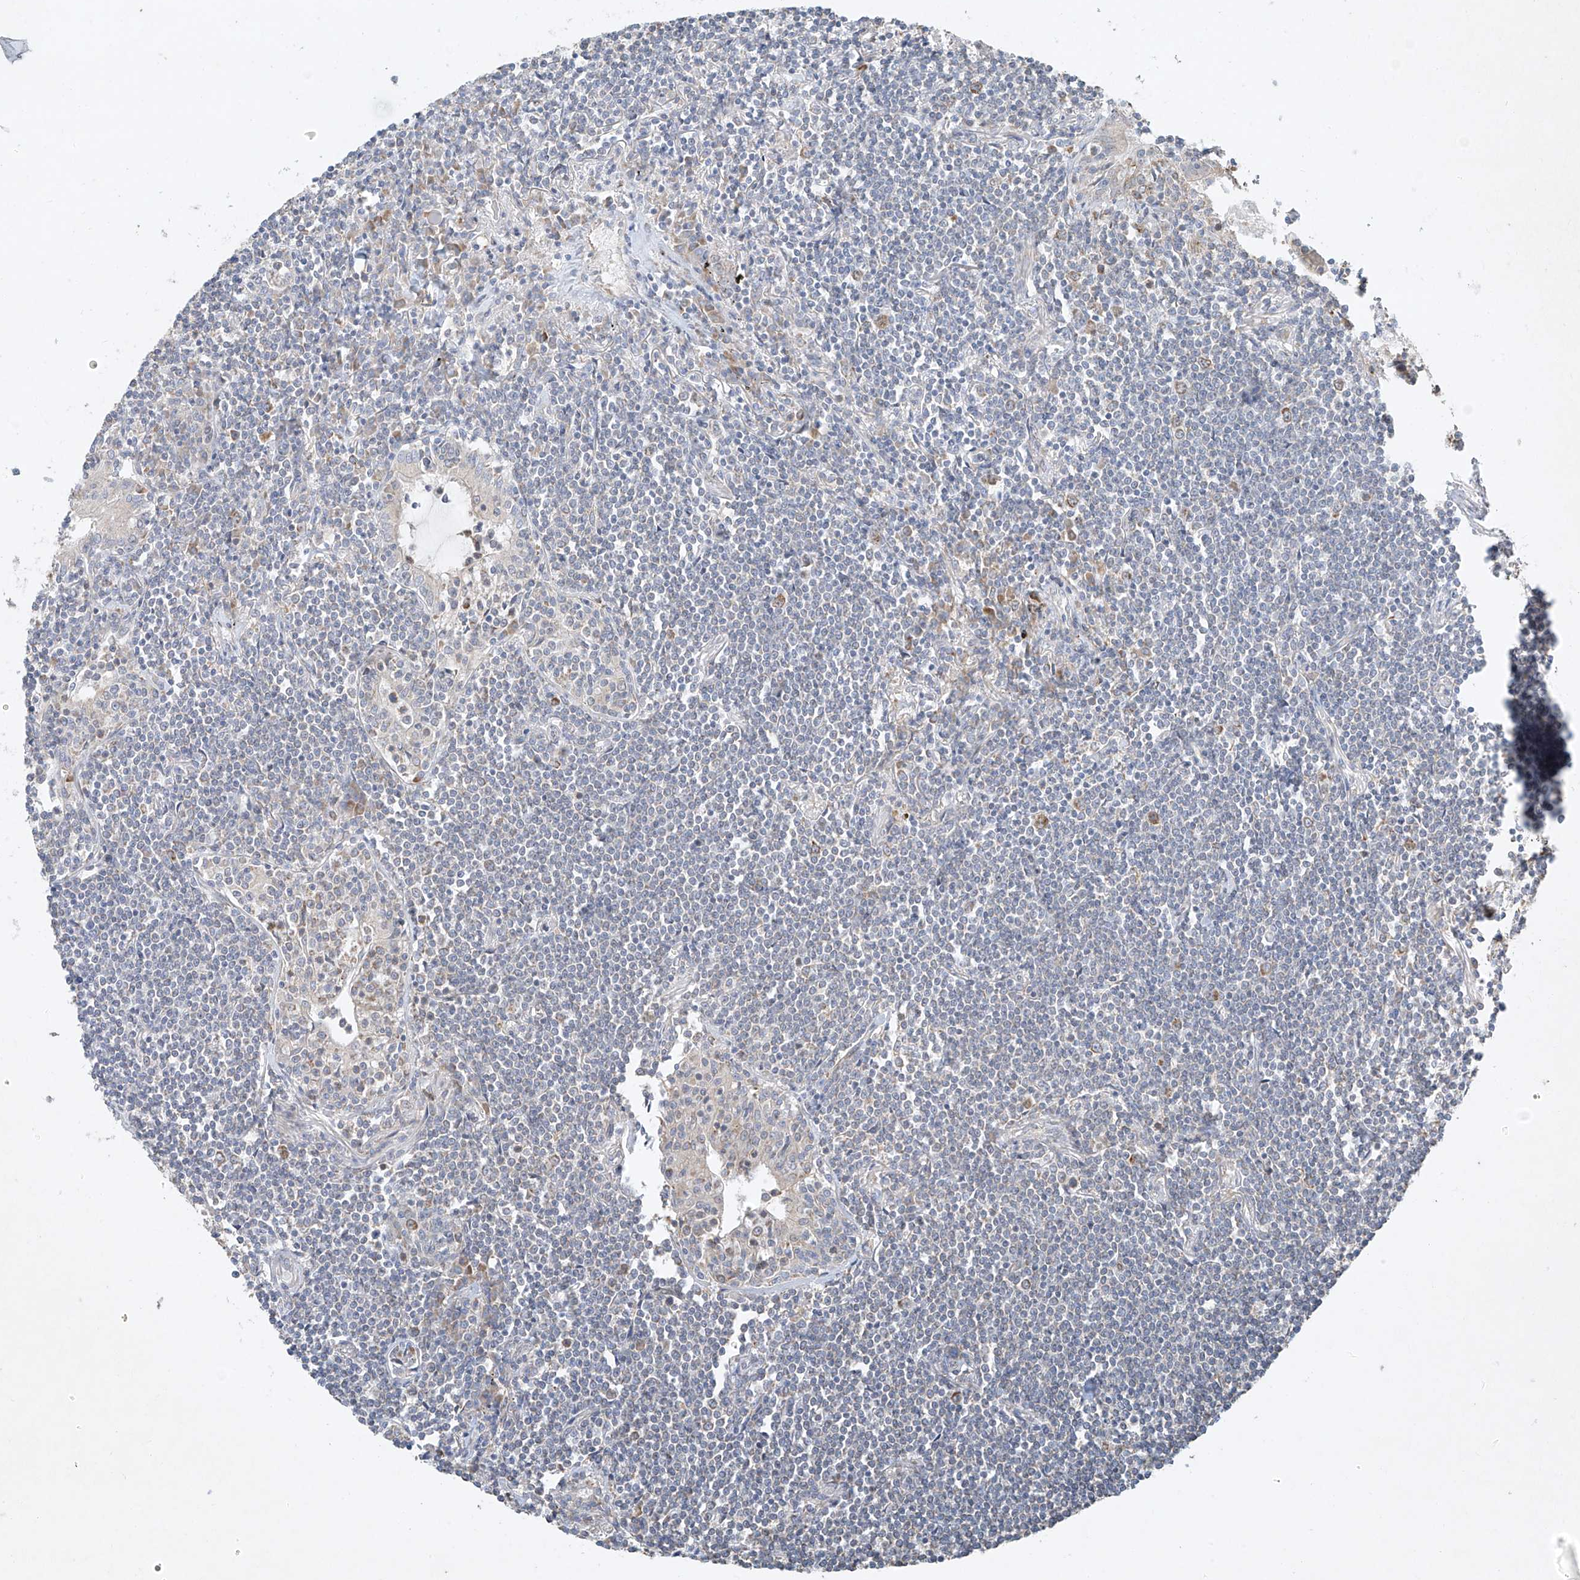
{"staining": {"intensity": "negative", "quantity": "none", "location": "none"}, "tissue": "lymphoma", "cell_type": "Tumor cells", "image_type": "cancer", "snomed": [{"axis": "morphology", "description": "Malignant lymphoma, non-Hodgkin's type, Low grade"}, {"axis": "topography", "description": "Lung"}], "caption": "Immunohistochemical staining of malignant lymphoma, non-Hodgkin's type (low-grade) shows no significant expression in tumor cells.", "gene": "SEMA3B", "patient": {"sex": "female", "age": 71}}